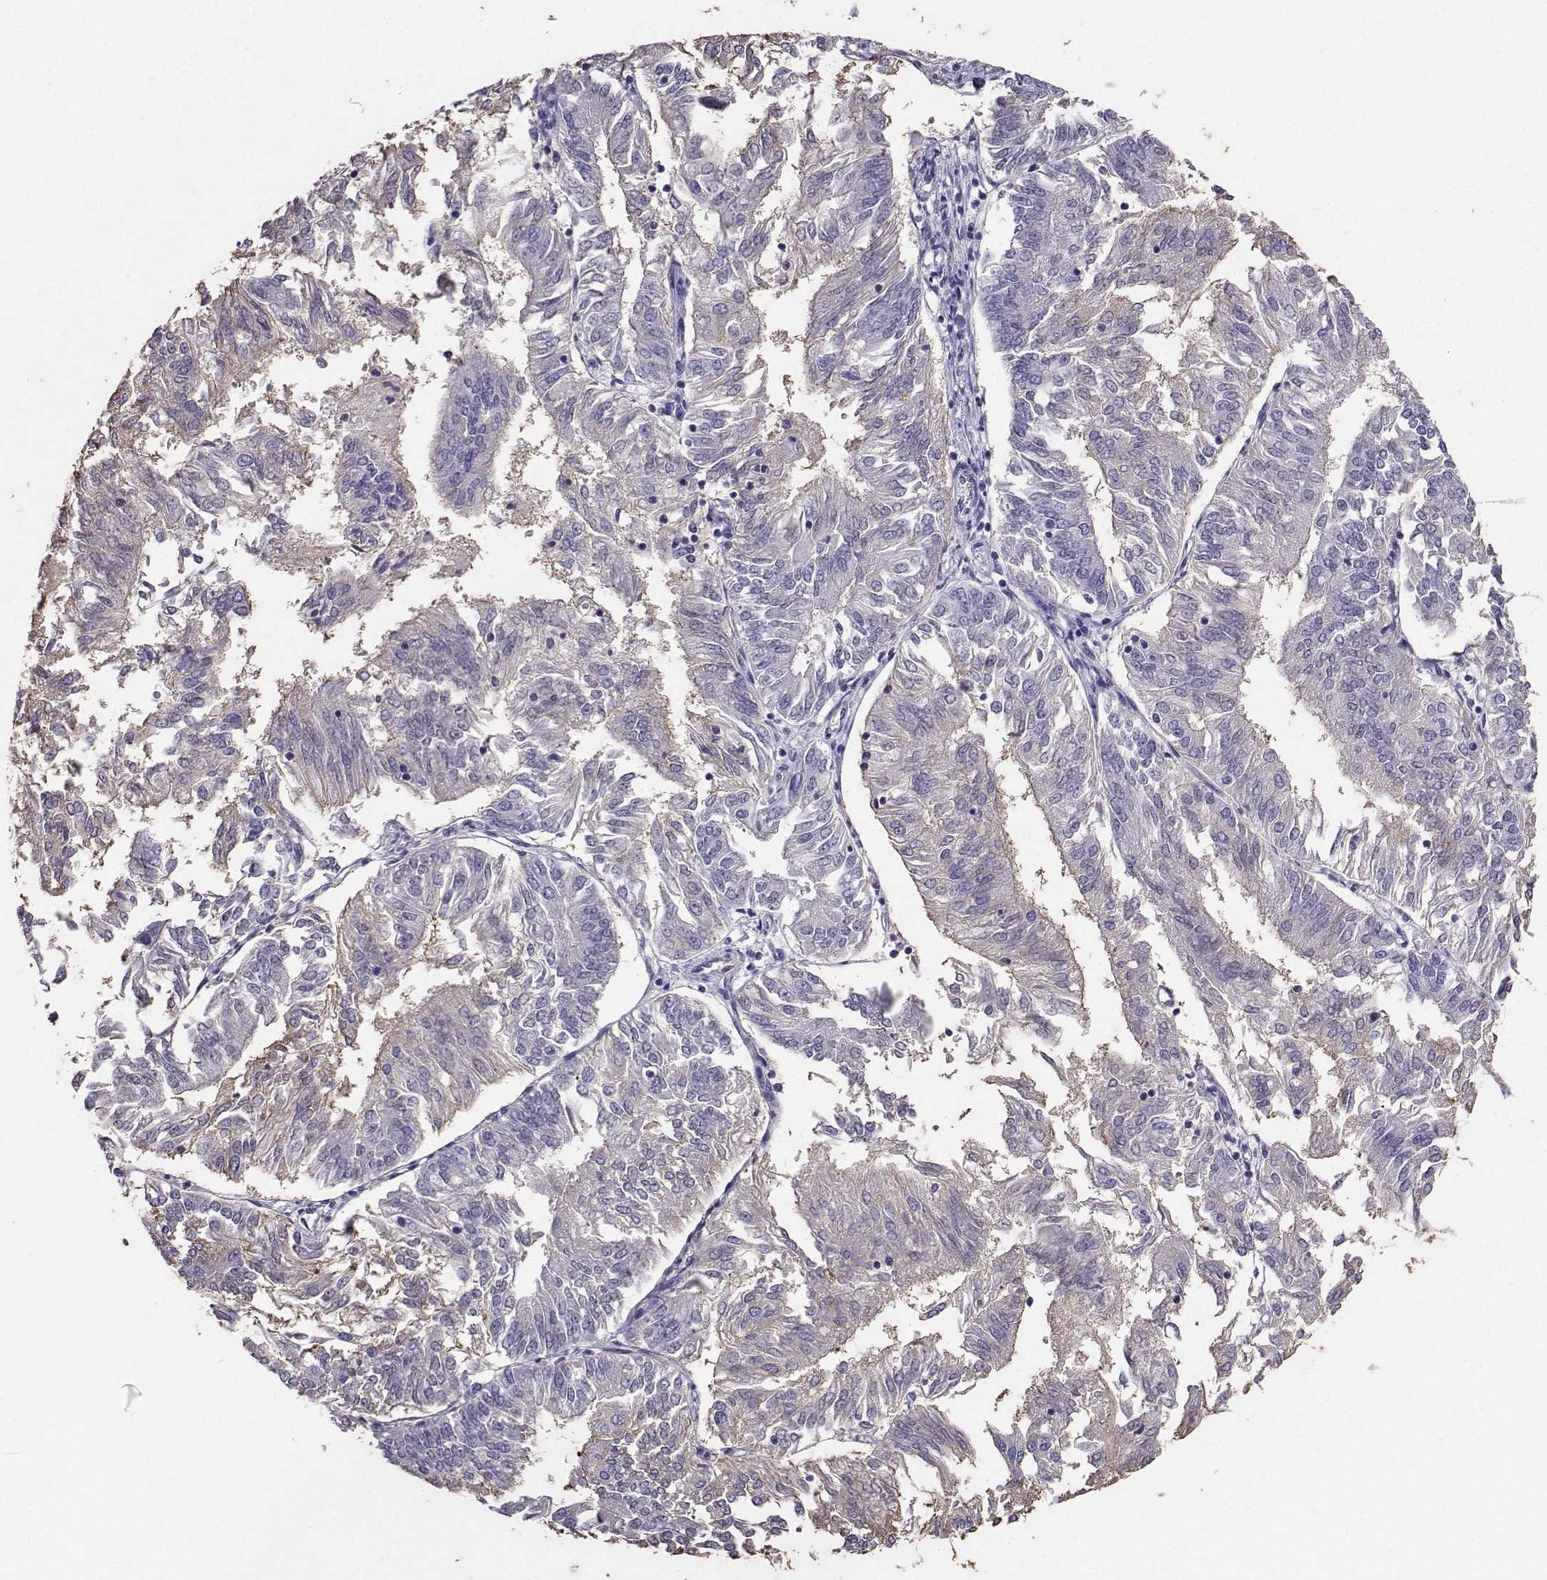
{"staining": {"intensity": "weak", "quantity": ">75%", "location": "cytoplasmic/membranous"}, "tissue": "endometrial cancer", "cell_type": "Tumor cells", "image_type": "cancer", "snomed": [{"axis": "morphology", "description": "Adenocarcinoma, NOS"}, {"axis": "topography", "description": "Endometrium"}], "caption": "Protein expression analysis of human adenocarcinoma (endometrial) reveals weak cytoplasmic/membranous staining in approximately >75% of tumor cells.", "gene": "CLUL1", "patient": {"sex": "female", "age": 58}}